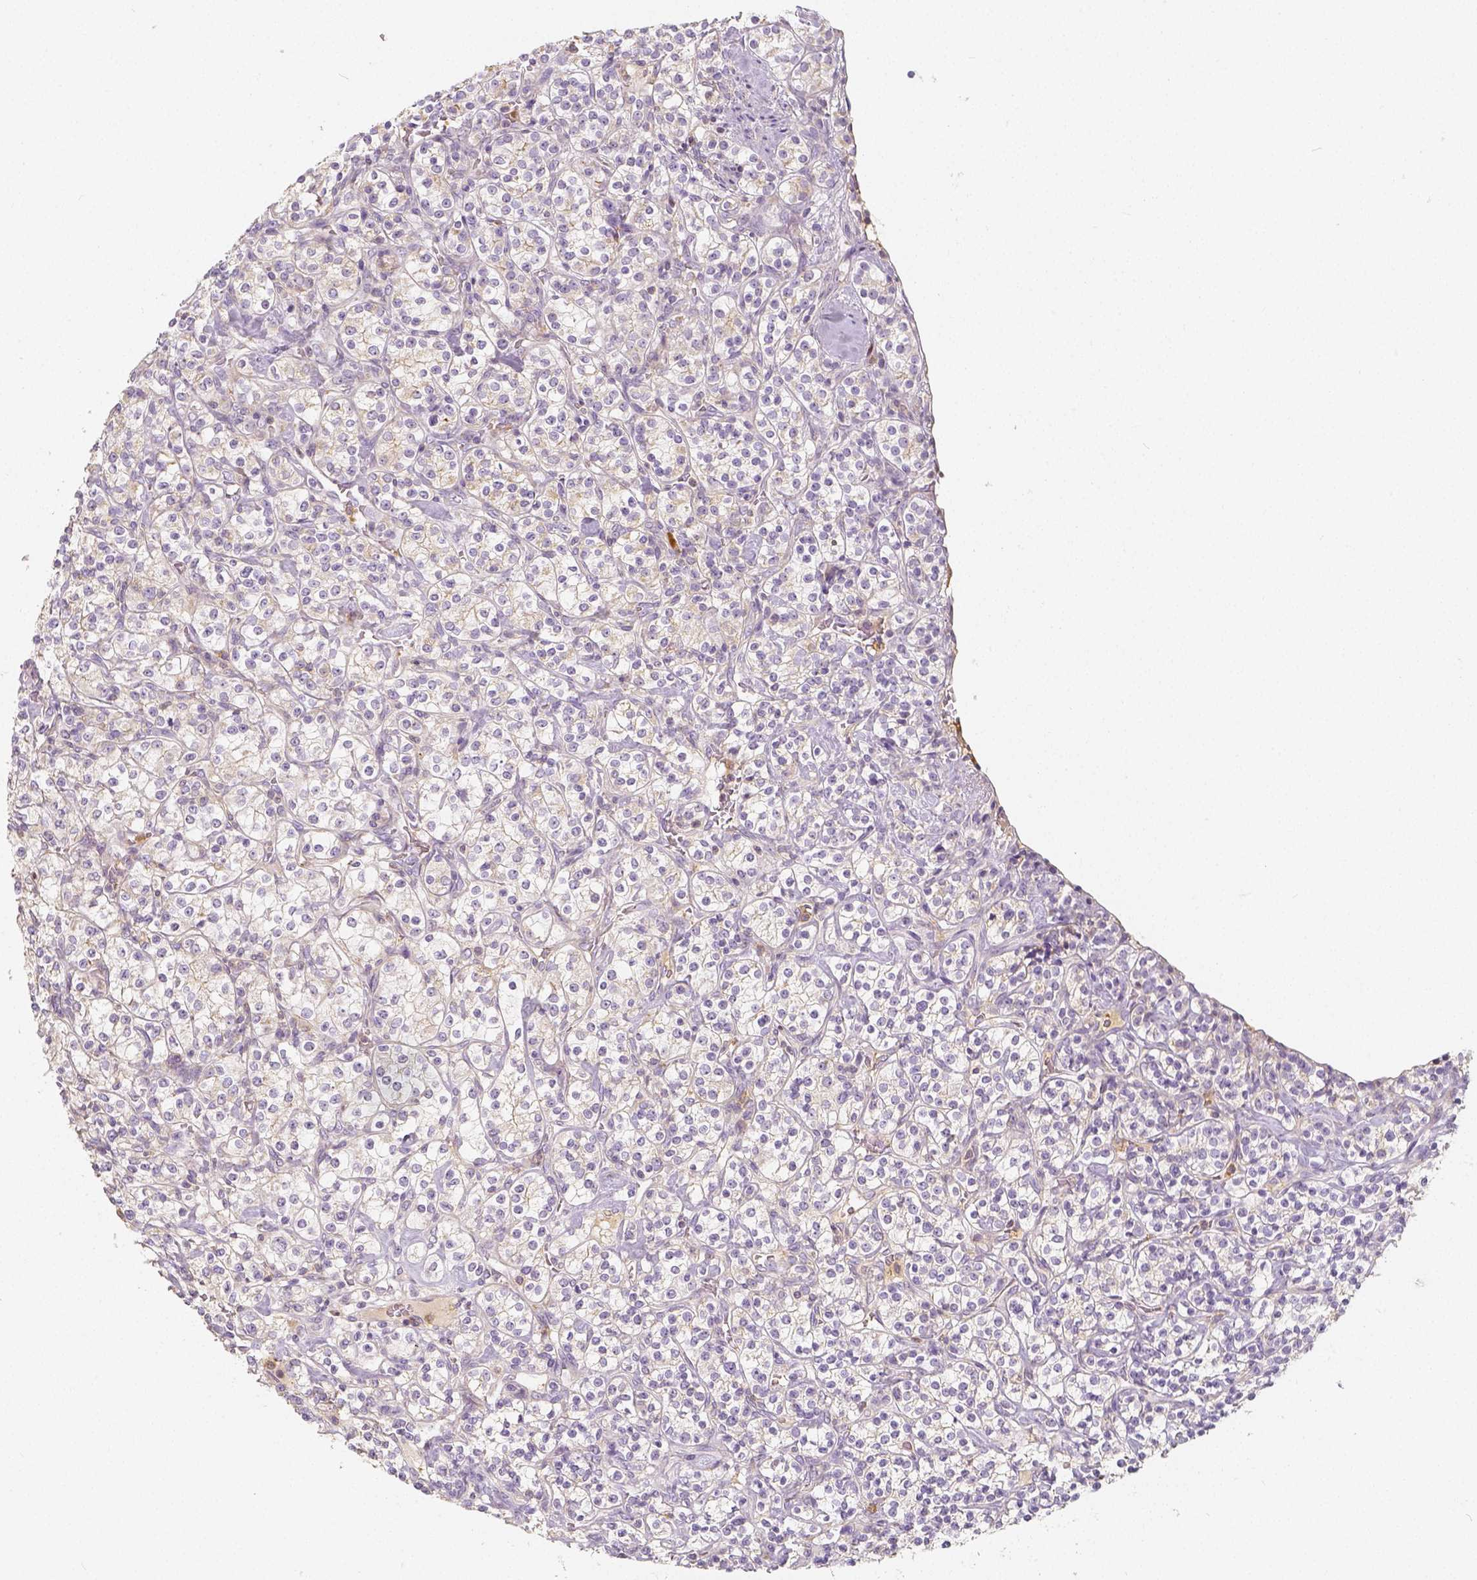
{"staining": {"intensity": "weak", "quantity": ">75%", "location": "cytoplasmic/membranous"}, "tissue": "renal cancer", "cell_type": "Tumor cells", "image_type": "cancer", "snomed": [{"axis": "morphology", "description": "Adenocarcinoma, NOS"}, {"axis": "topography", "description": "Kidney"}], "caption": "Renal cancer (adenocarcinoma) stained with a protein marker displays weak staining in tumor cells.", "gene": "PTPRJ", "patient": {"sex": "male", "age": 77}}